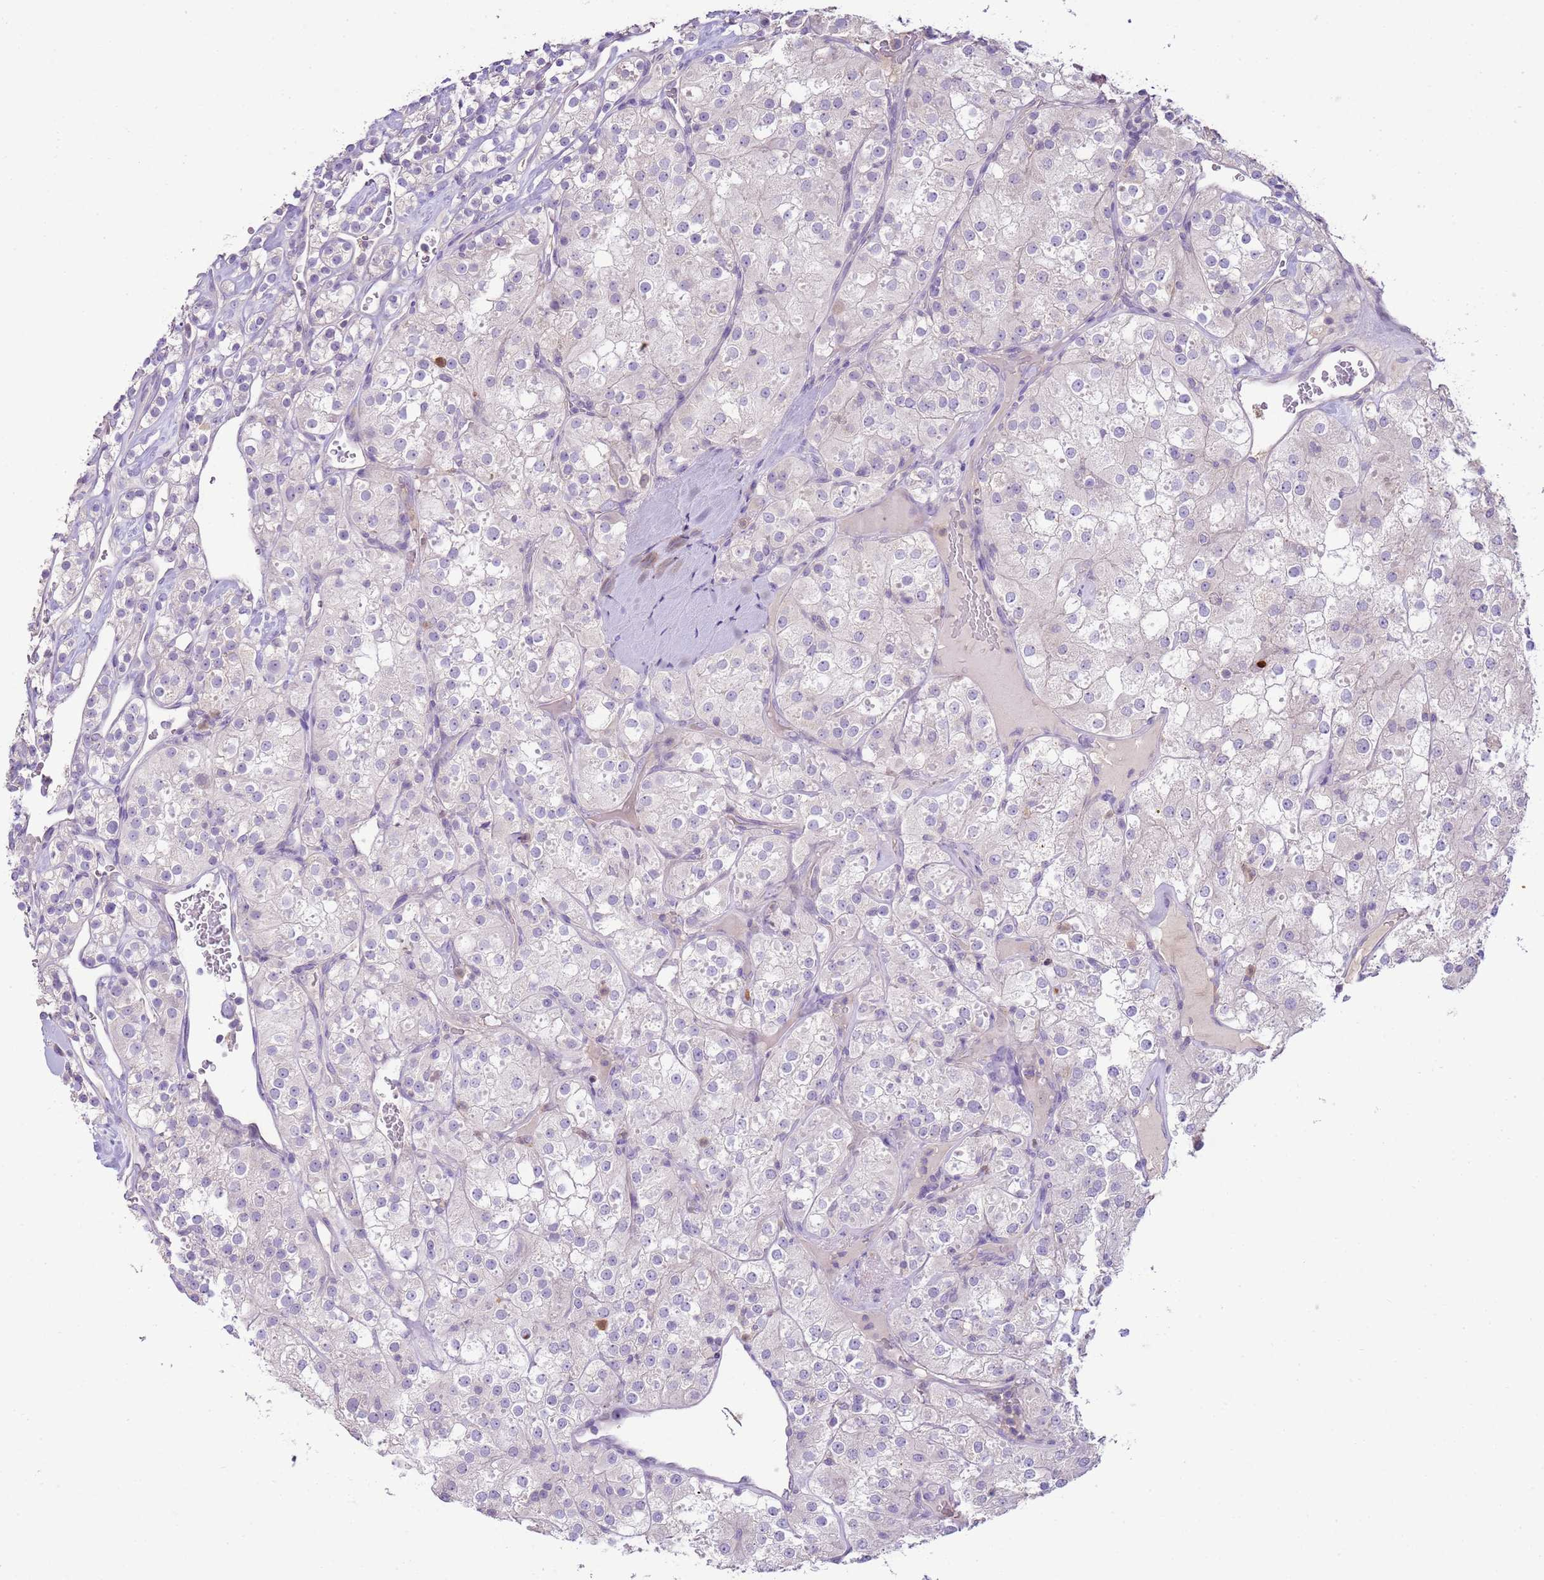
{"staining": {"intensity": "negative", "quantity": "none", "location": "none"}, "tissue": "renal cancer", "cell_type": "Tumor cells", "image_type": "cancer", "snomed": [{"axis": "morphology", "description": "Adenocarcinoma, NOS"}, {"axis": "topography", "description": "Kidney"}], "caption": "The immunohistochemistry (IHC) image has no significant staining in tumor cells of renal cancer (adenocarcinoma) tissue.", "gene": "IL2RG", "patient": {"sex": "male", "age": 77}}